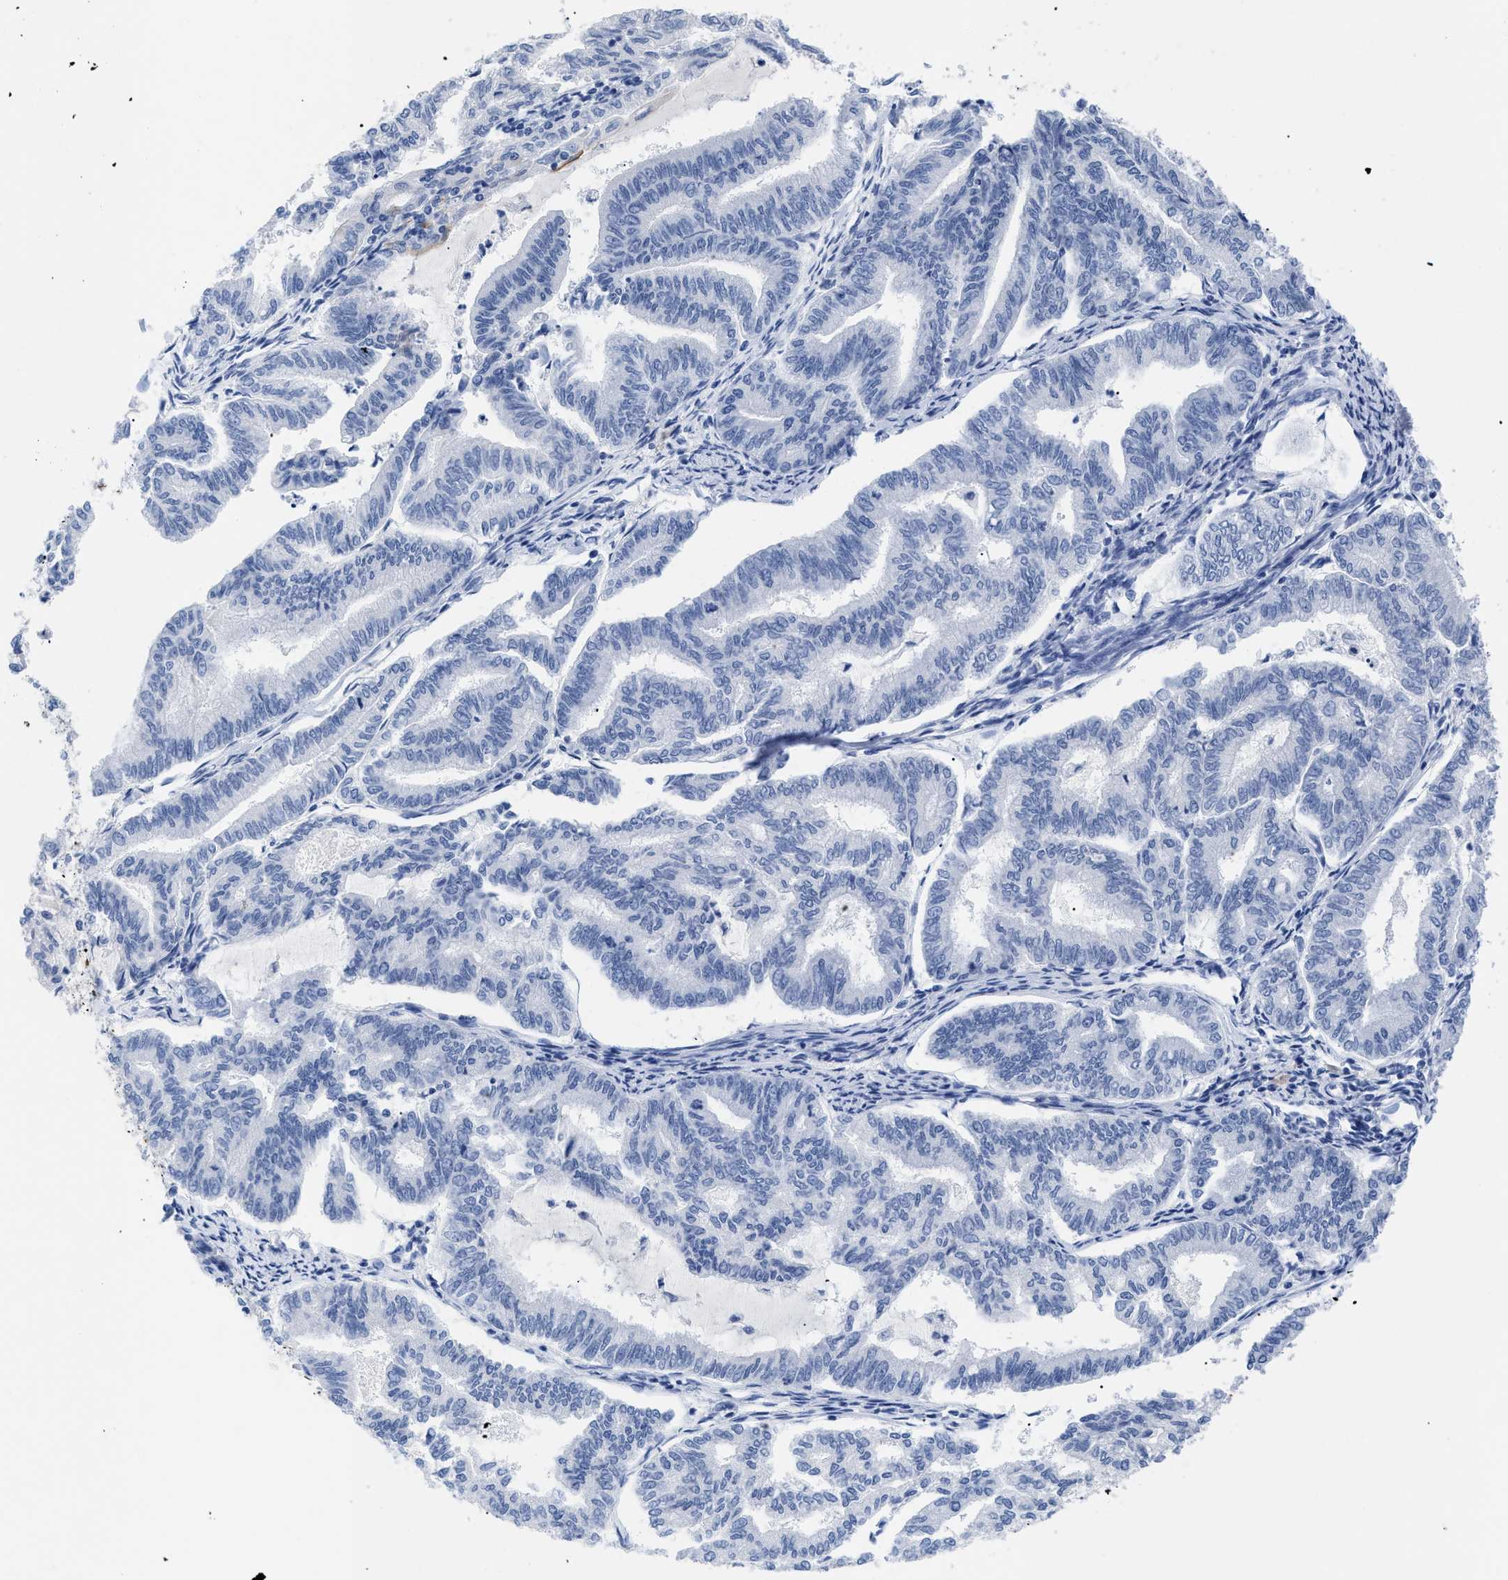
{"staining": {"intensity": "negative", "quantity": "none", "location": "none"}, "tissue": "endometrial cancer", "cell_type": "Tumor cells", "image_type": "cancer", "snomed": [{"axis": "morphology", "description": "Adenocarcinoma, NOS"}, {"axis": "topography", "description": "Endometrium"}], "caption": "Immunohistochemistry (IHC) histopathology image of endometrial cancer stained for a protein (brown), which demonstrates no expression in tumor cells.", "gene": "DUSP26", "patient": {"sex": "female", "age": 79}}